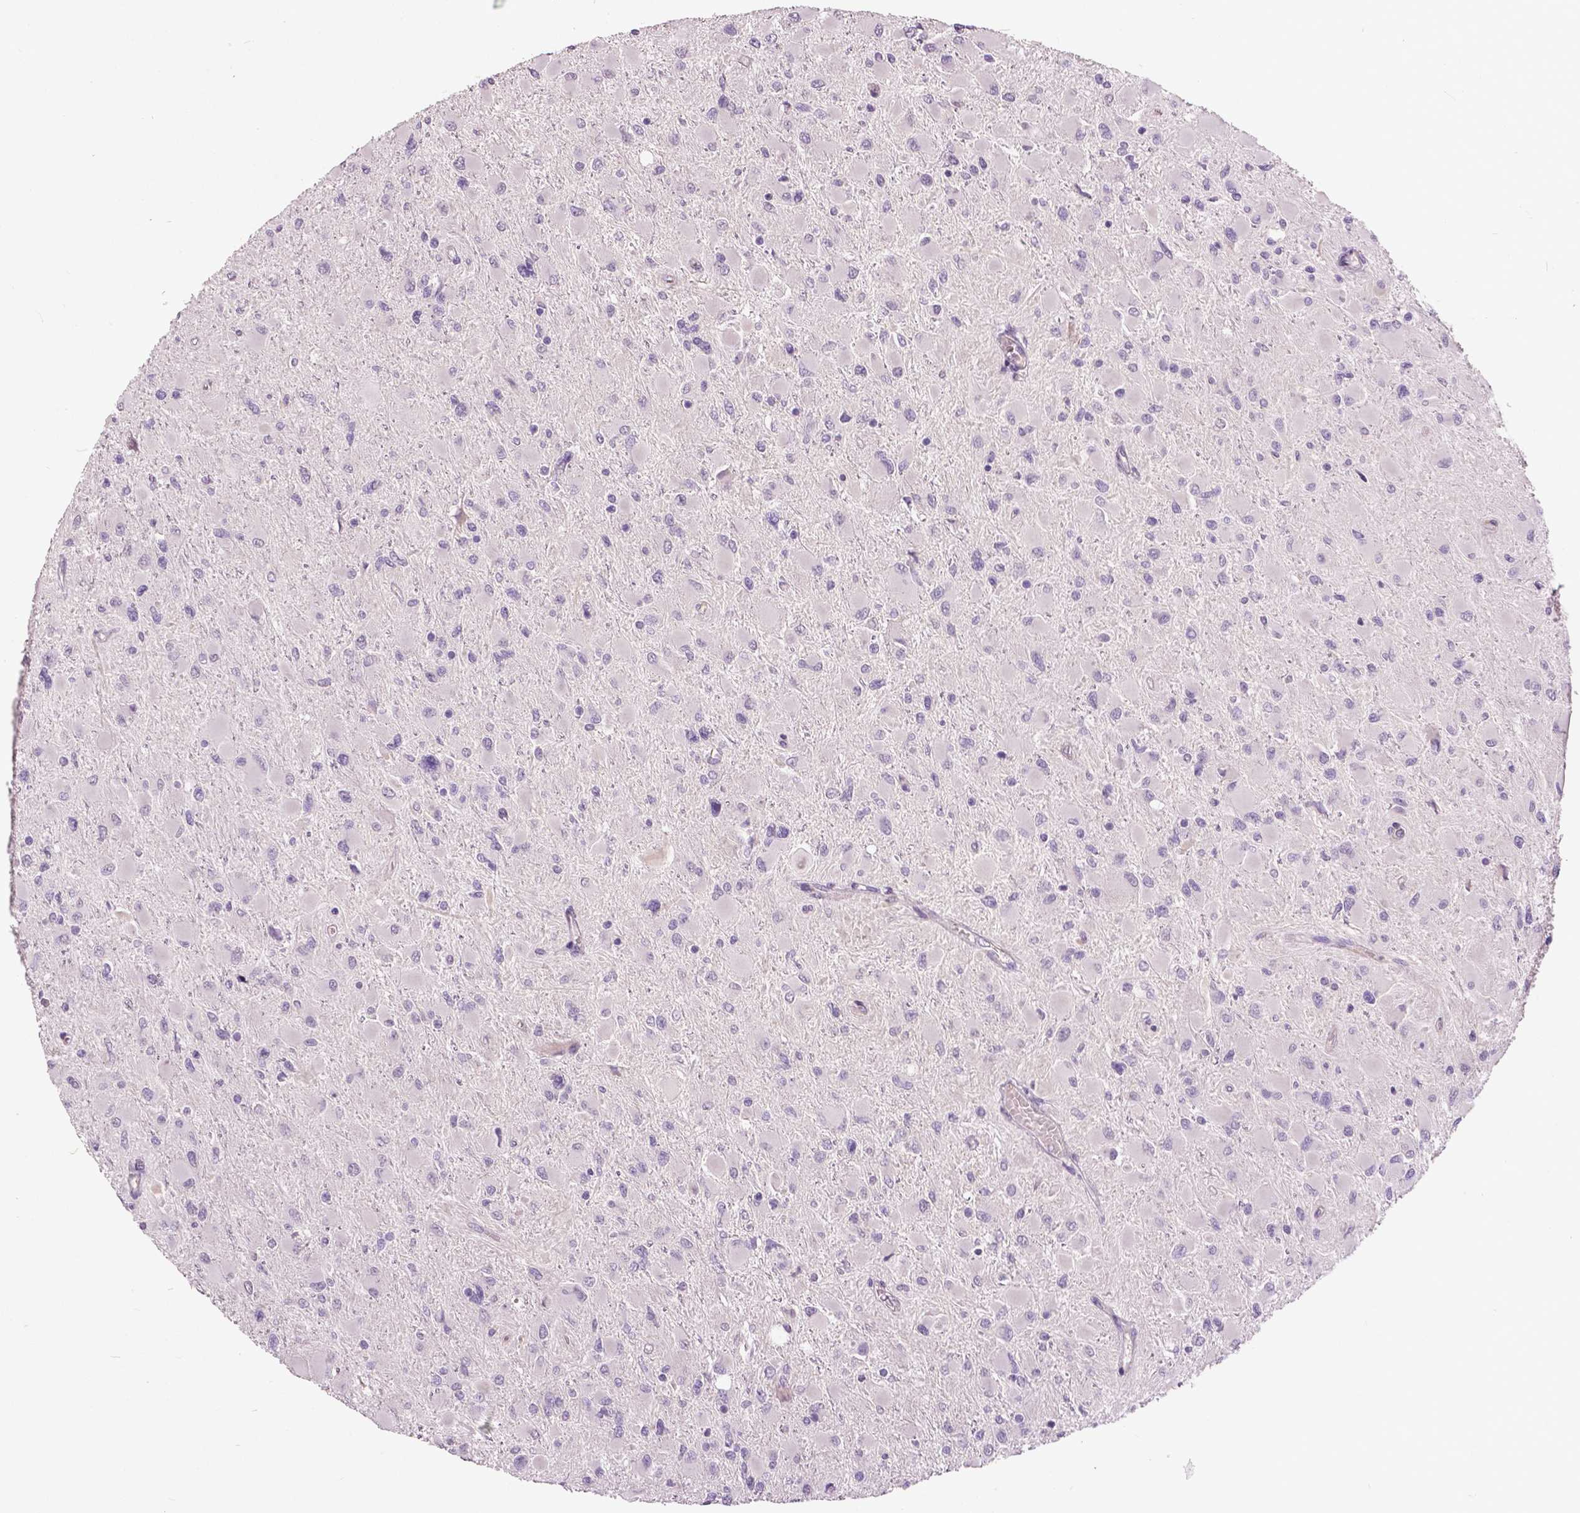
{"staining": {"intensity": "negative", "quantity": "none", "location": "none"}, "tissue": "glioma", "cell_type": "Tumor cells", "image_type": "cancer", "snomed": [{"axis": "morphology", "description": "Glioma, malignant, High grade"}, {"axis": "topography", "description": "Cerebral cortex"}], "caption": "Tumor cells are negative for protein expression in human glioma.", "gene": "FOXA1", "patient": {"sex": "female", "age": 36}}